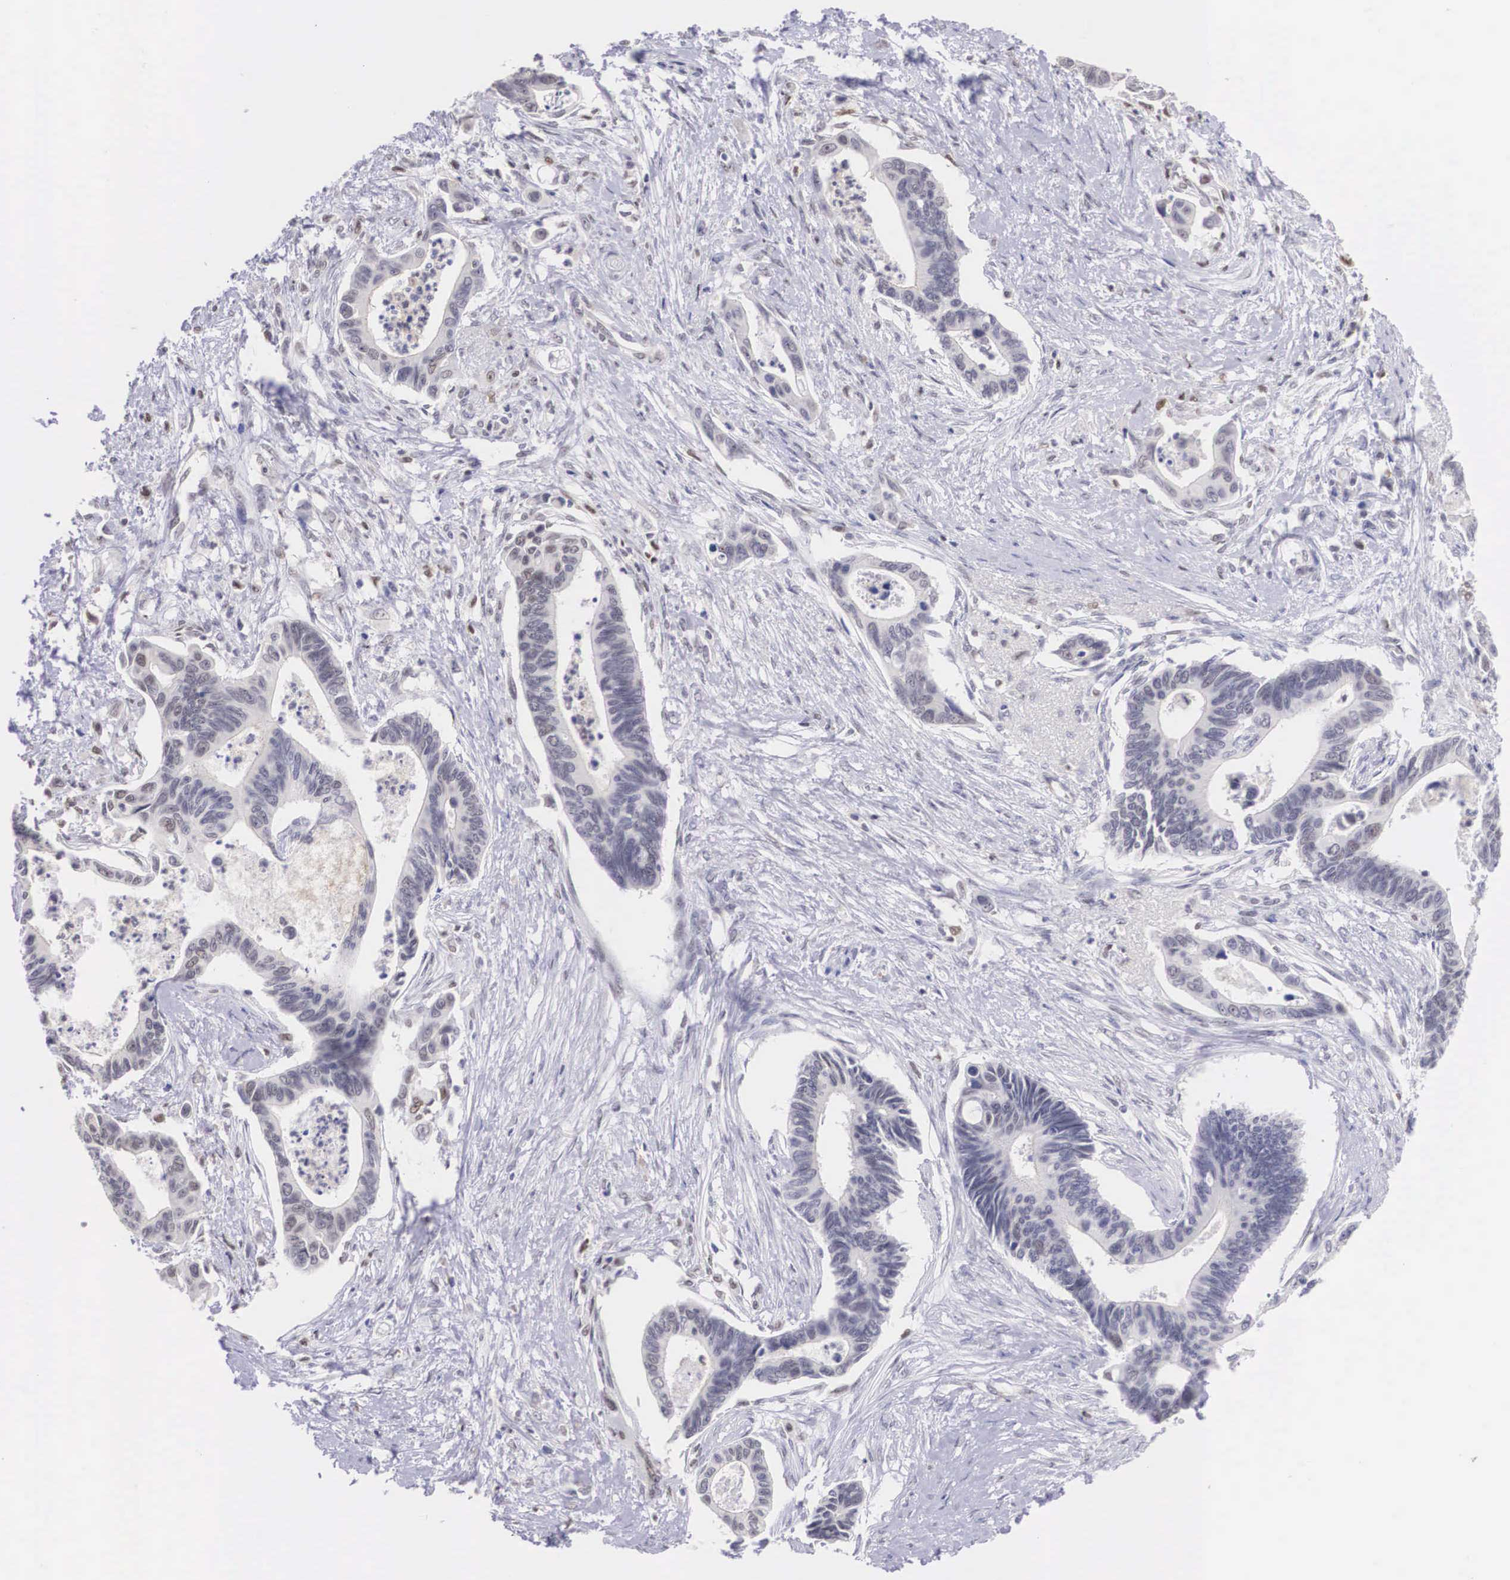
{"staining": {"intensity": "negative", "quantity": "none", "location": "none"}, "tissue": "pancreatic cancer", "cell_type": "Tumor cells", "image_type": "cancer", "snomed": [{"axis": "morphology", "description": "Adenocarcinoma, NOS"}, {"axis": "topography", "description": "Pancreas"}], "caption": "Pancreatic cancer stained for a protein using immunohistochemistry demonstrates no positivity tumor cells.", "gene": "ETV6", "patient": {"sex": "female", "age": 70}}